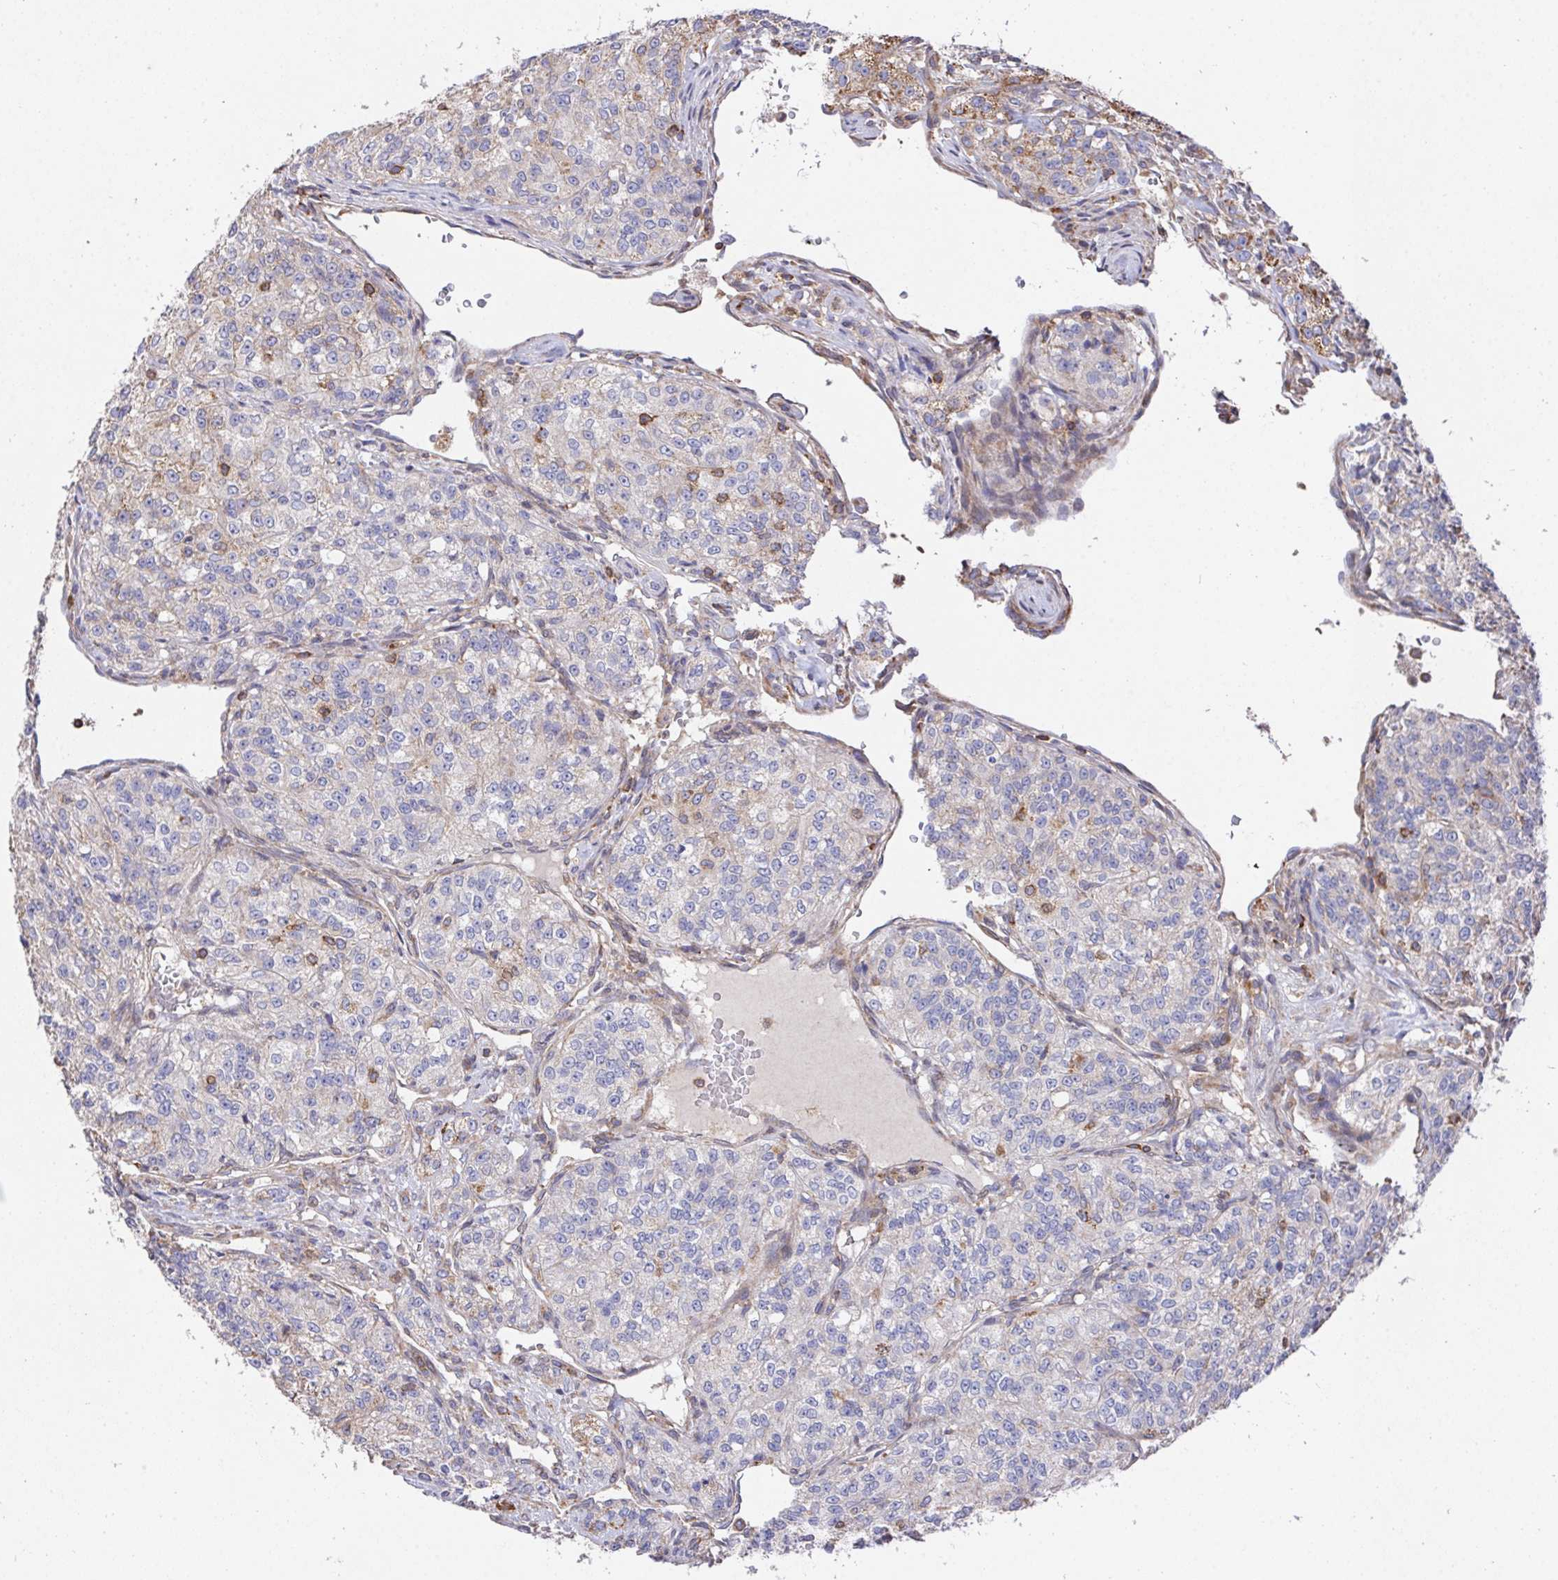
{"staining": {"intensity": "negative", "quantity": "none", "location": "none"}, "tissue": "renal cancer", "cell_type": "Tumor cells", "image_type": "cancer", "snomed": [{"axis": "morphology", "description": "Adenocarcinoma, NOS"}, {"axis": "topography", "description": "Kidney"}], "caption": "High magnification brightfield microscopy of renal cancer (adenocarcinoma) stained with DAB (3,3'-diaminobenzidine) (brown) and counterstained with hematoxylin (blue): tumor cells show no significant staining.", "gene": "FAM241A", "patient": {"sex": "female", "age": 63}}